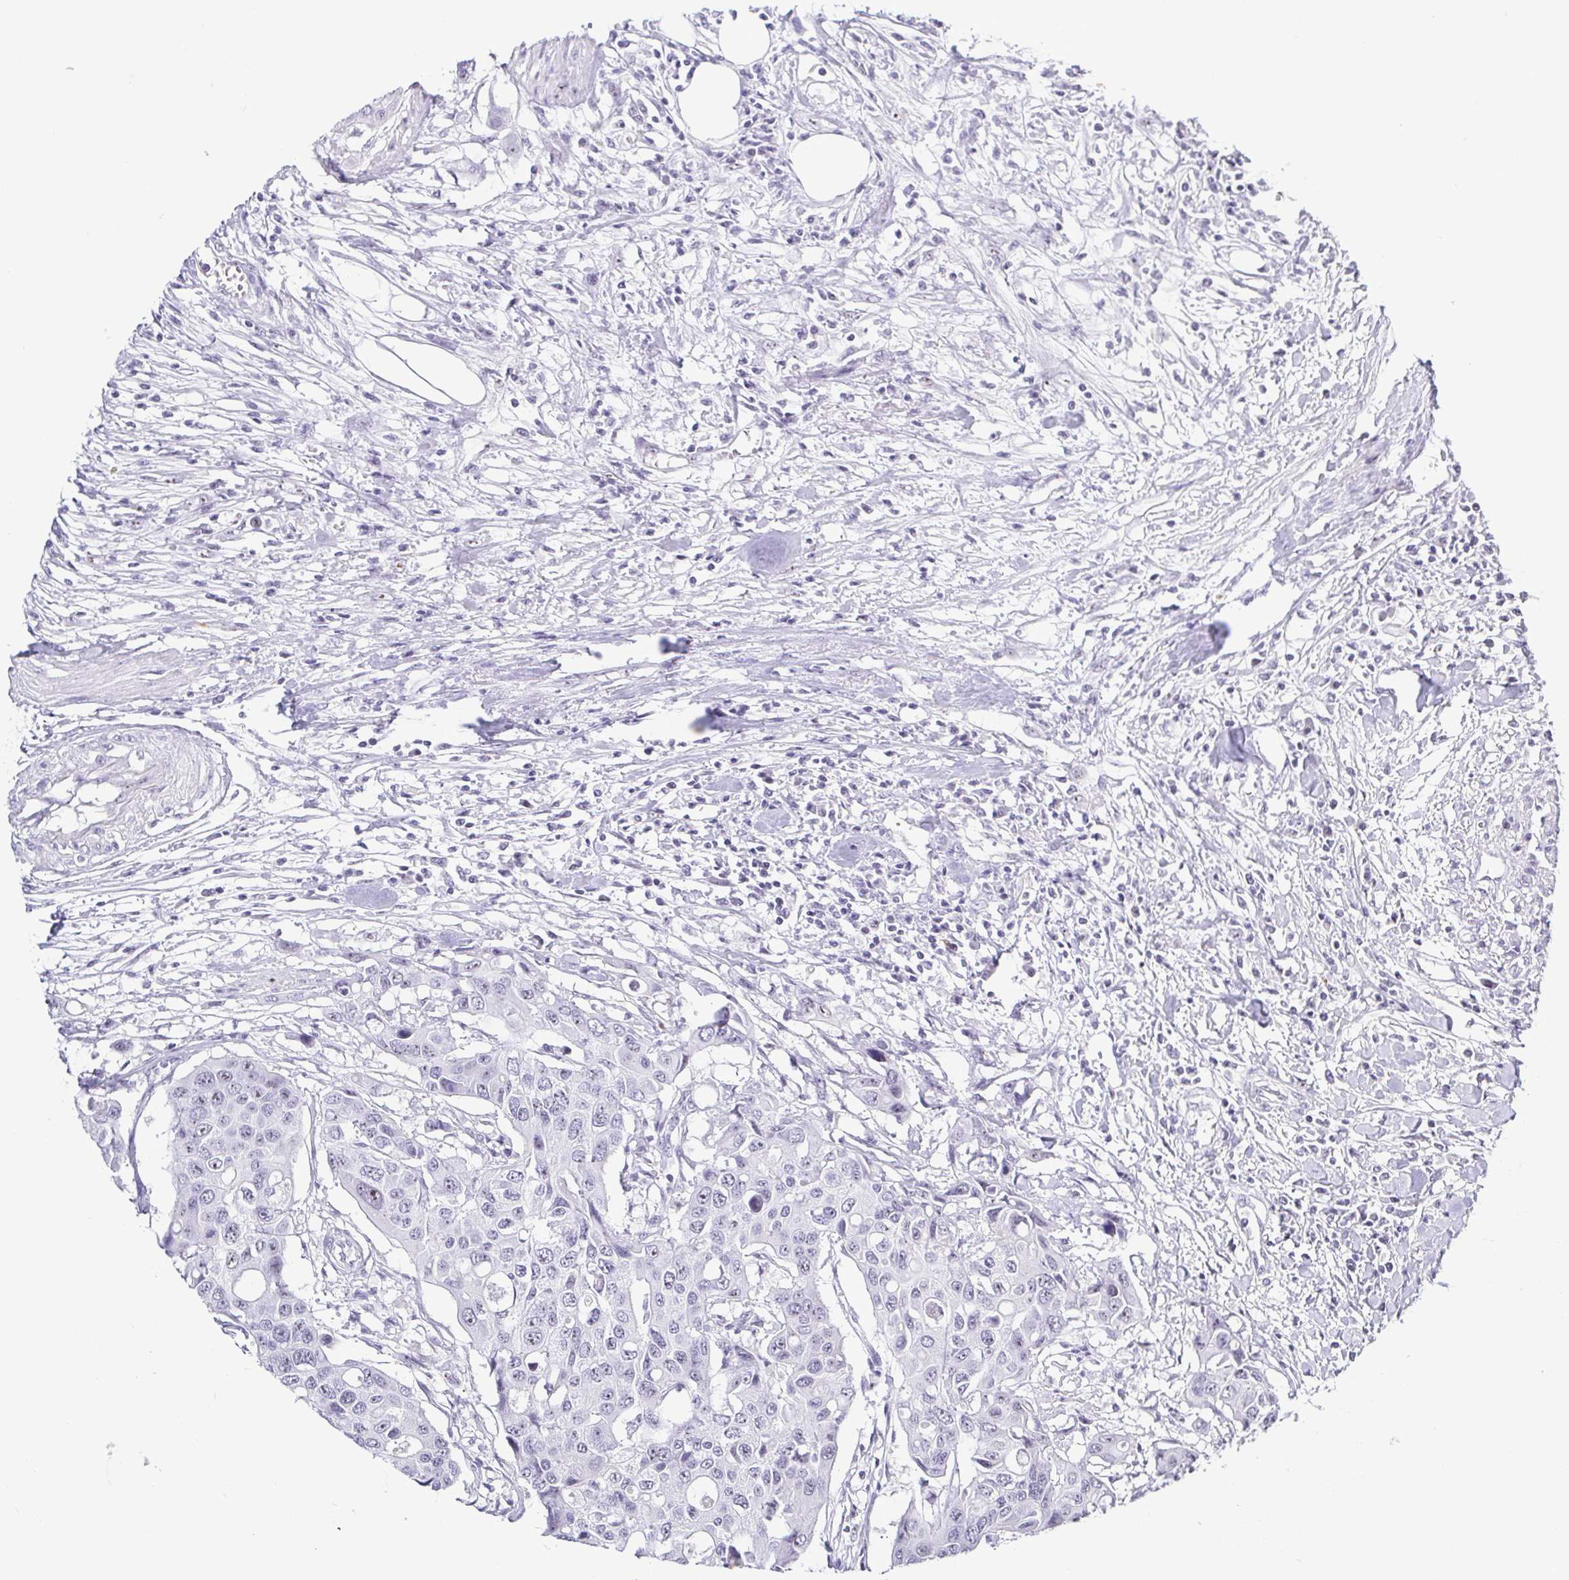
{"staining": {"intensity": "negative", "quantity": "none", "location": "none"}, "tissue": "colorectal cancer", "cell_type": "Tumor cells", "image_type": "cancer", "snomed": [{"axis": "morphology", "description": "Adenocarcinoma, NOS"}, {"axis": "topography", "description": "Colon"}], "caption": "High power microscopy histopathology image of an immunohistochemistry histopathology image of colorectal cancer (adenocarcinoma), revealing no significant expression in tumor cells.", "gene": "BZW1", "patient": {"sex": "male", "age": 77}}